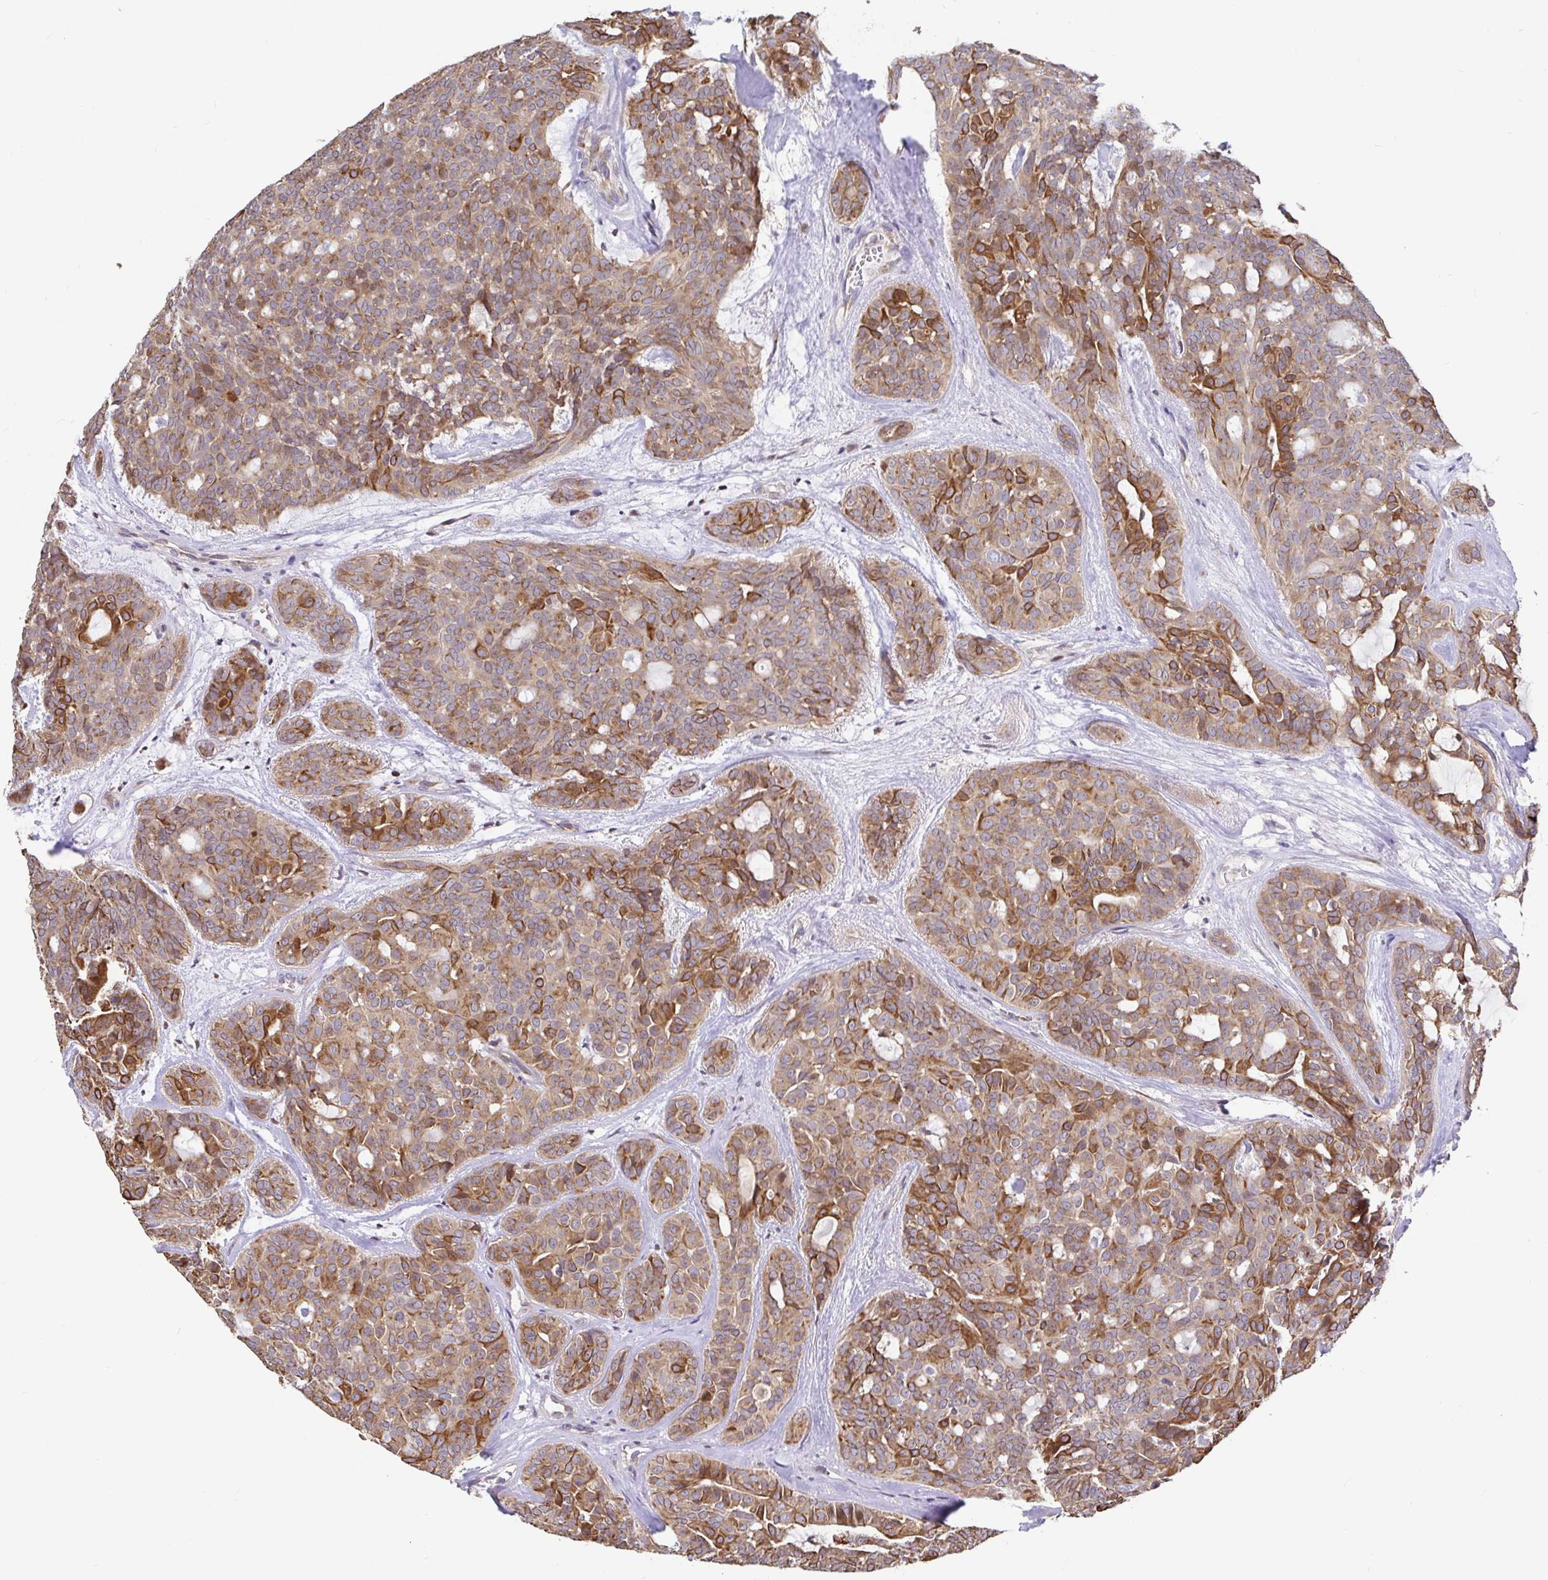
{"staining": {"intensity": "moderate", "quantity": ">75%", "location": "cytoplasmic/membranous"}, "tissue": "head and neck cancer", "cell_type": "Tumor cells", "image_type": "cancer", "snomed": [{"axis": "morphology", "description": "Adenocarcinoma, NOS"}, {"axis": "topography", "description": "Head-Neck"}], "caption": "High-magnification brightfield microscopy of head and neck cancer stained with DAB (3,3'-diaminobenzidine) (brown) and counterstained with hematoxylin (blue). tumor cells exhibit moderate cytoplasmic/membranous staining is seen in about>75% of cells.", "gene": "ELP1", "patient": {"sex": "male", "age": 66}}